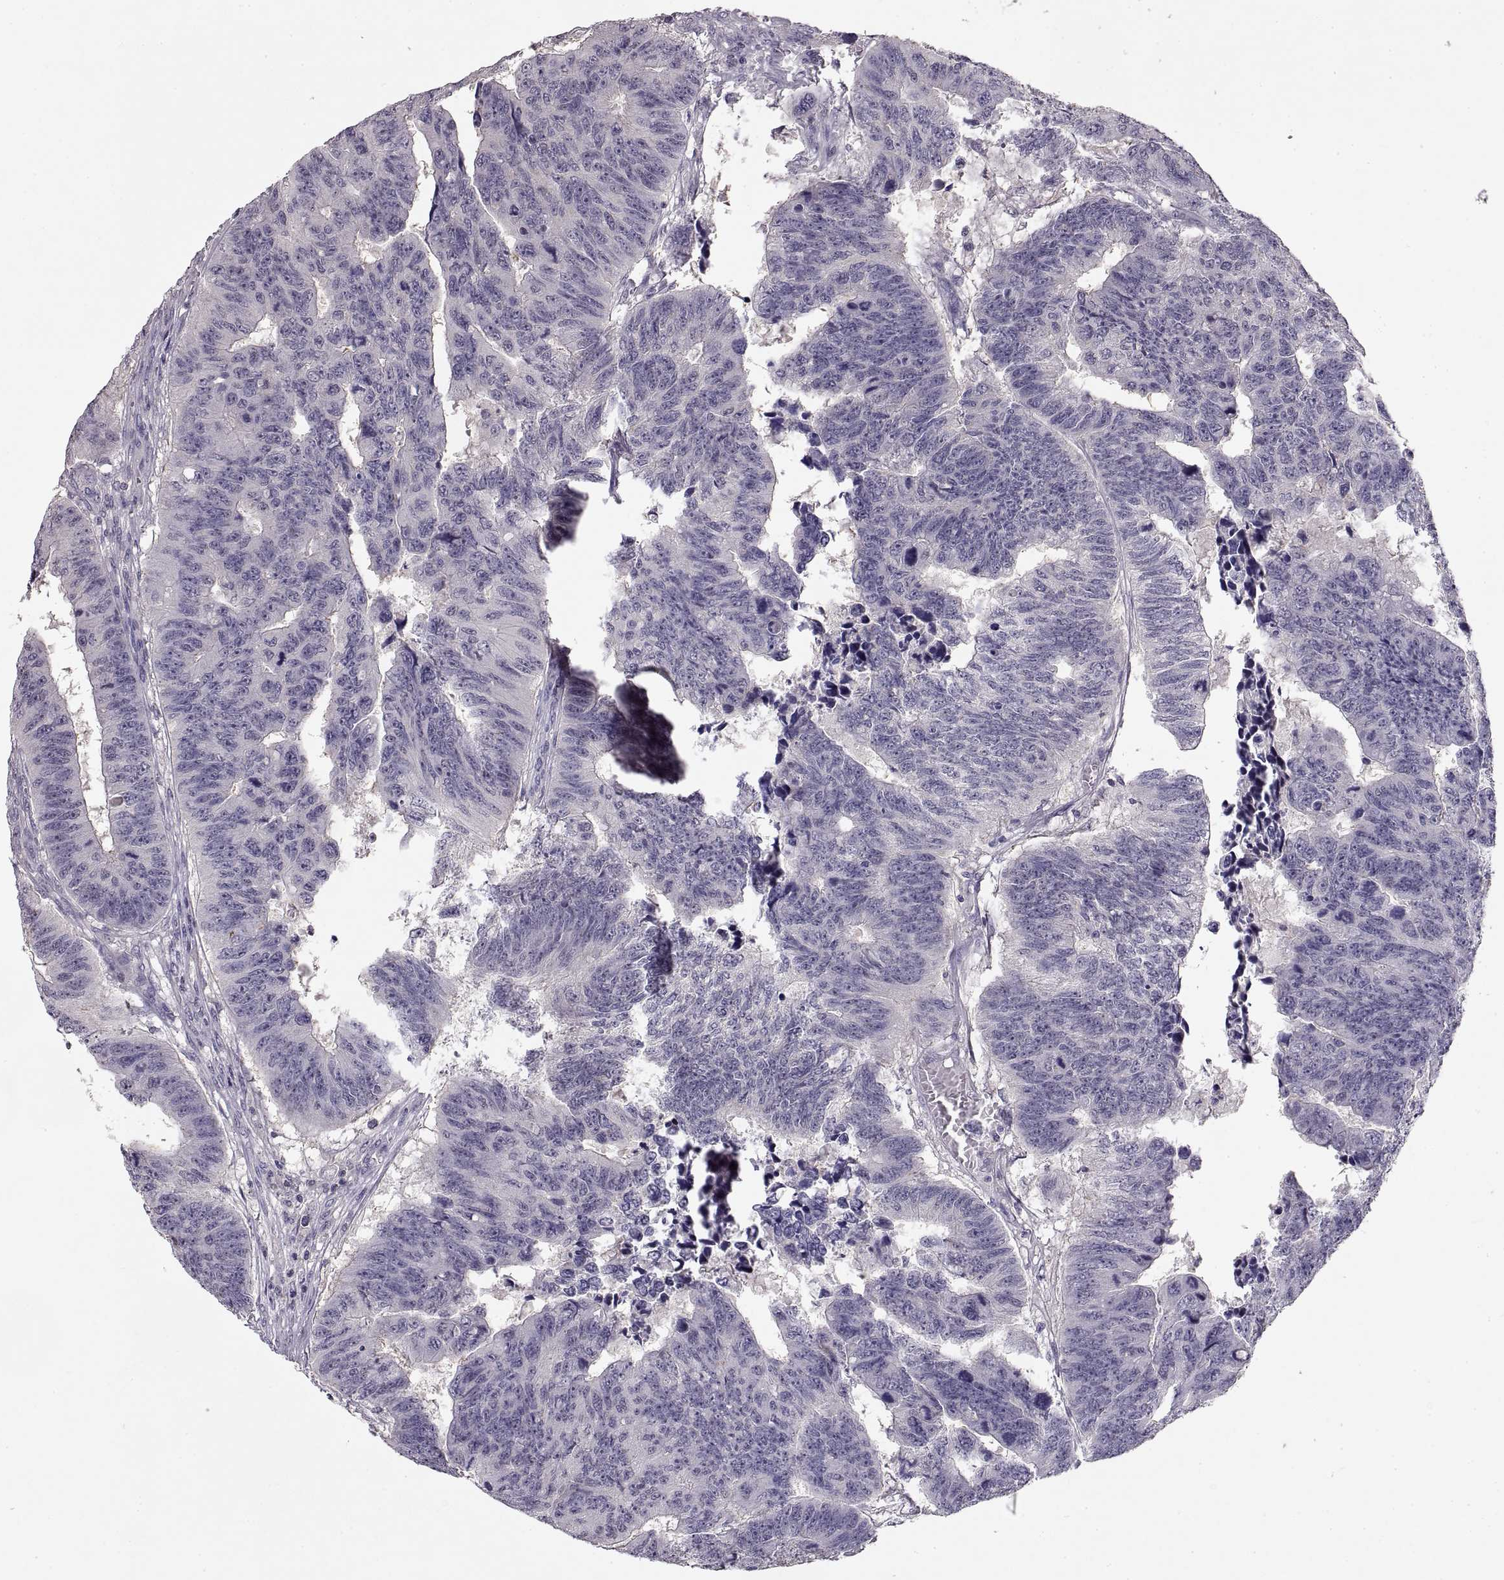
{"staining": {"intensity": "negative", "quantity": "none", "location": "none"}, "tissue": "colorectal cancer", "cell_type": "Tumor cells", "image_type": "cancer", "snomed": [{"axis": "morphology", "description": "Adenocarcinoma, NOS"}, {"axis": "topography", "description": "Appendix"}, {"axis": "topography", "description": "Colon"}, {"axis": "topography", "description": "Cecum"}, {"axis": "topography", "description": "Colon asc"}], "caption": "Immunohistochemistry (IHC) histopathology image of neoplastic tissue: colorectal cancer stained with DAB (3,3'-diaminobenzidine) displays no significant protein staining in tumor cells.", "gene": "ADAM11", "patient": {"sex": "female", "age": 85}}